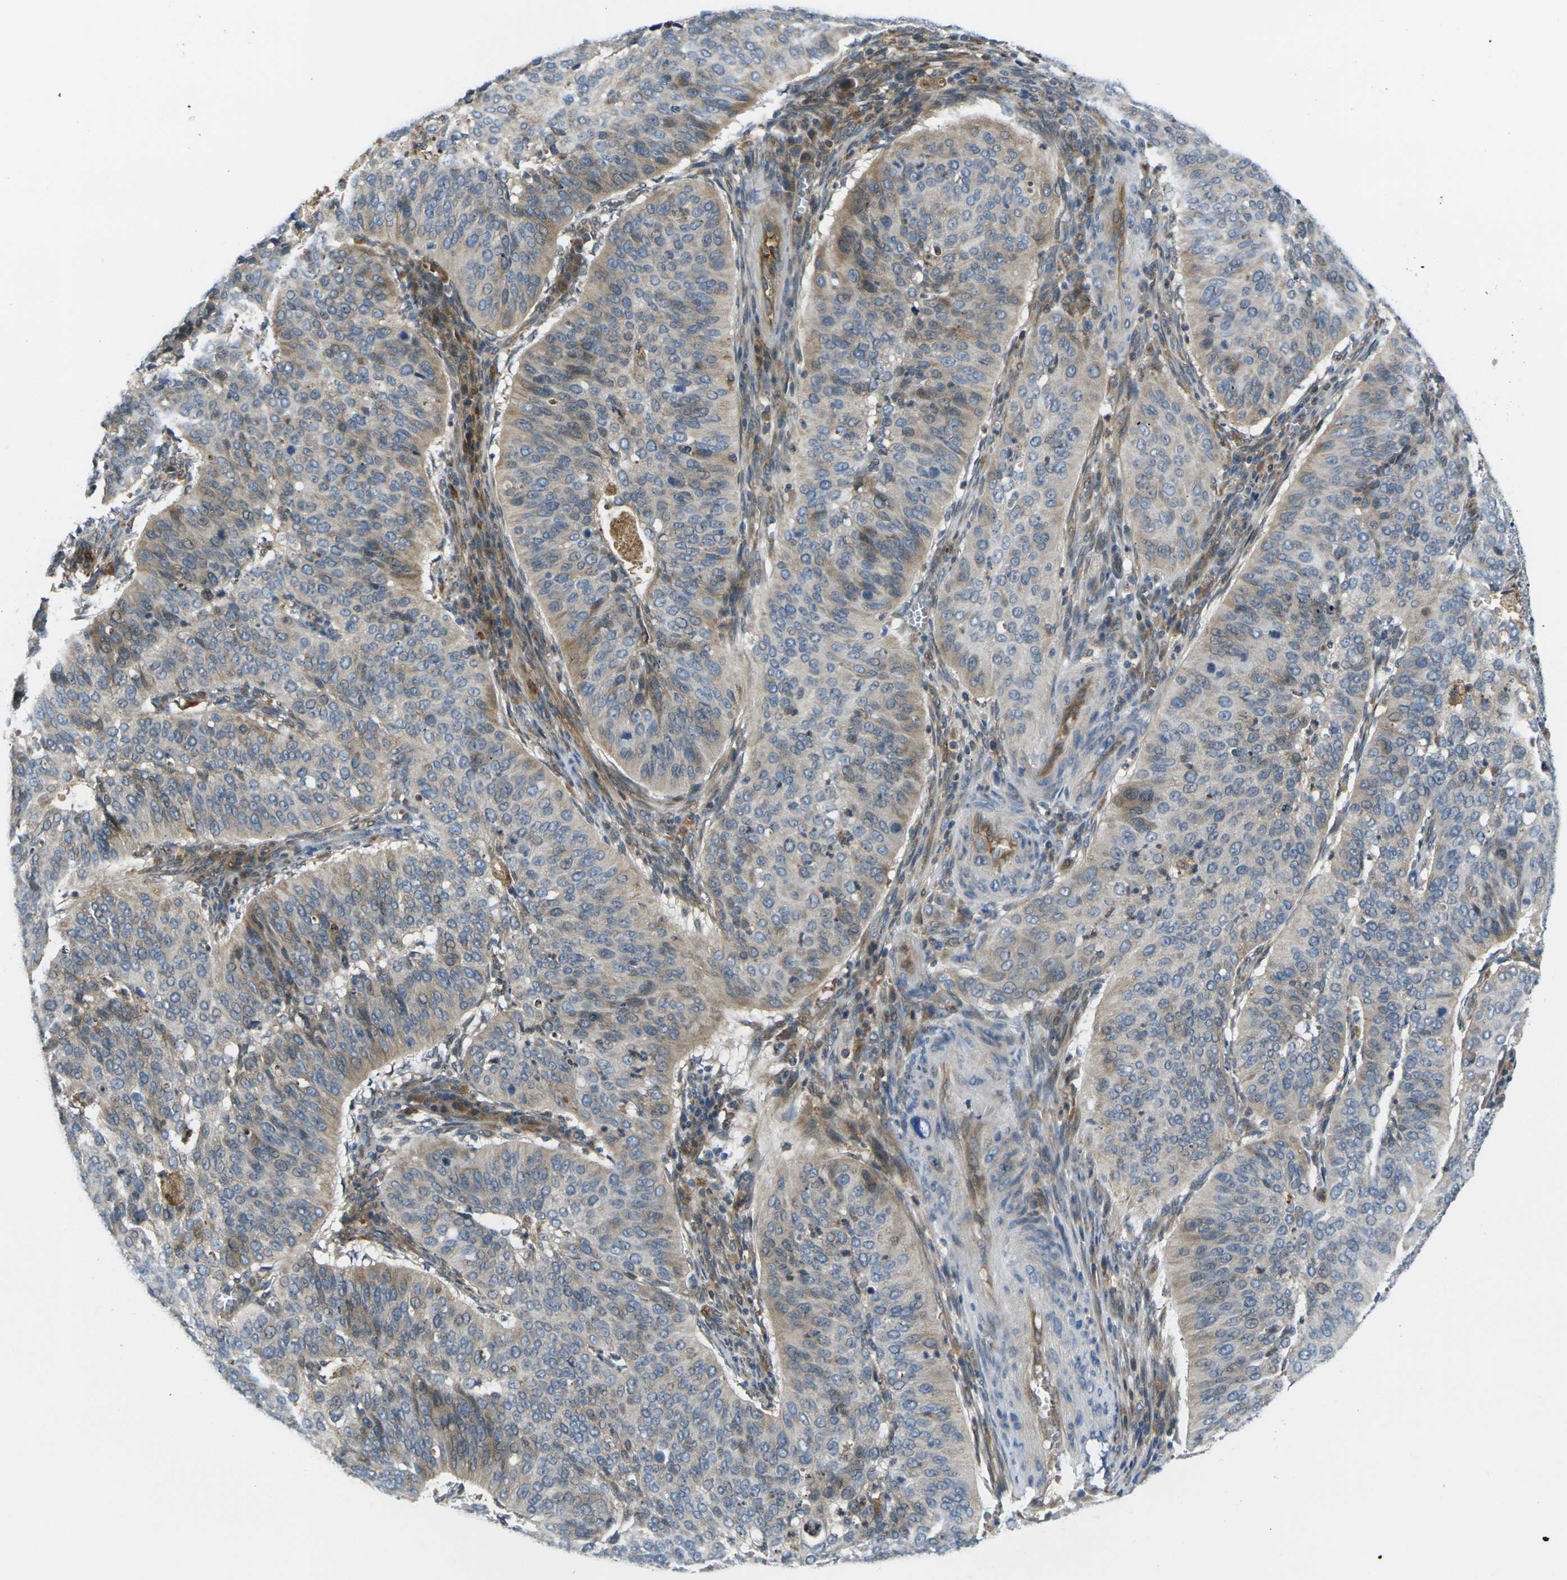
{"staining": {"intensity": "weak", "quantity": ">75%", "location": "cytoplasmic/membranous"}, "tissue": "cervical cancer", "cell_type": "Tumor cells", "image_type": "cancer", "snomed": [{"axis": "morphology", "description": "Normal tissue, NOS"}, {"axis": "morphology", "description": "Squamous cell carcinoma, NOS"}, {"axis": "topography", "description": "Cervix"}], "caption": "Human cervical squamous cell carcinoma stained with a brown dye displays weak cytoplasmic/membranous positive positivity in about >75% of tumor cells.", "gene": "FZD1", "patient": {"sex": "female", "age": 39}}